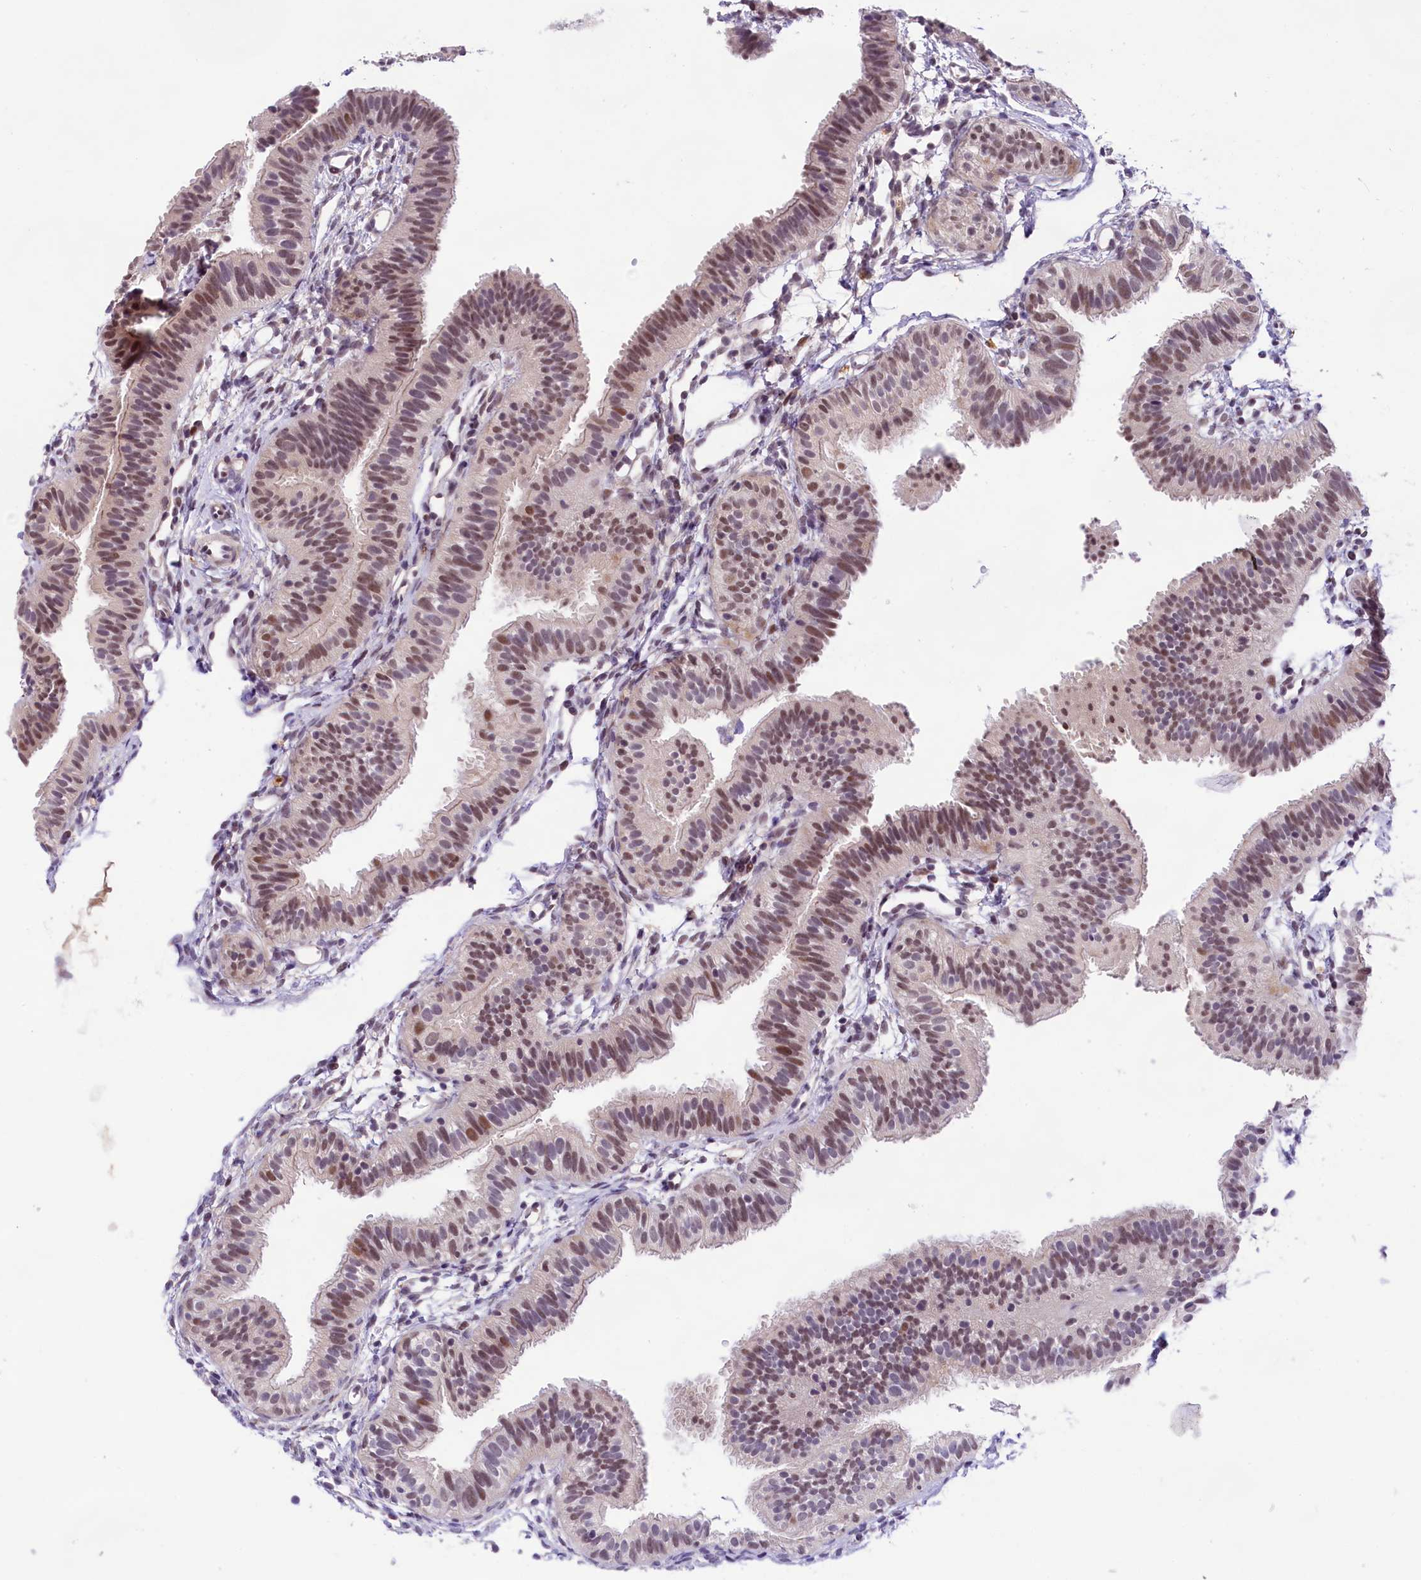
{"staining": {"intensity": "moderate", "quantity": ">75%", "location": "nuclear"}, "tissue": "fallopian tube", "cell_type": "Glandular cells", "image_type": "normal", "snomed": [{"axis": "morphology", "description": "Normal tissue, NOS"}, {"axis": "topography", "description": "Fallopian tube"}], "caption": "Immunohistochemical staining of benign human fallopian tube reveals moderate nuclear protein positivity in approximately >75% of glandular cells.", "gene": "FBXO45", "patient": {"sex": "female", "age": 35}}